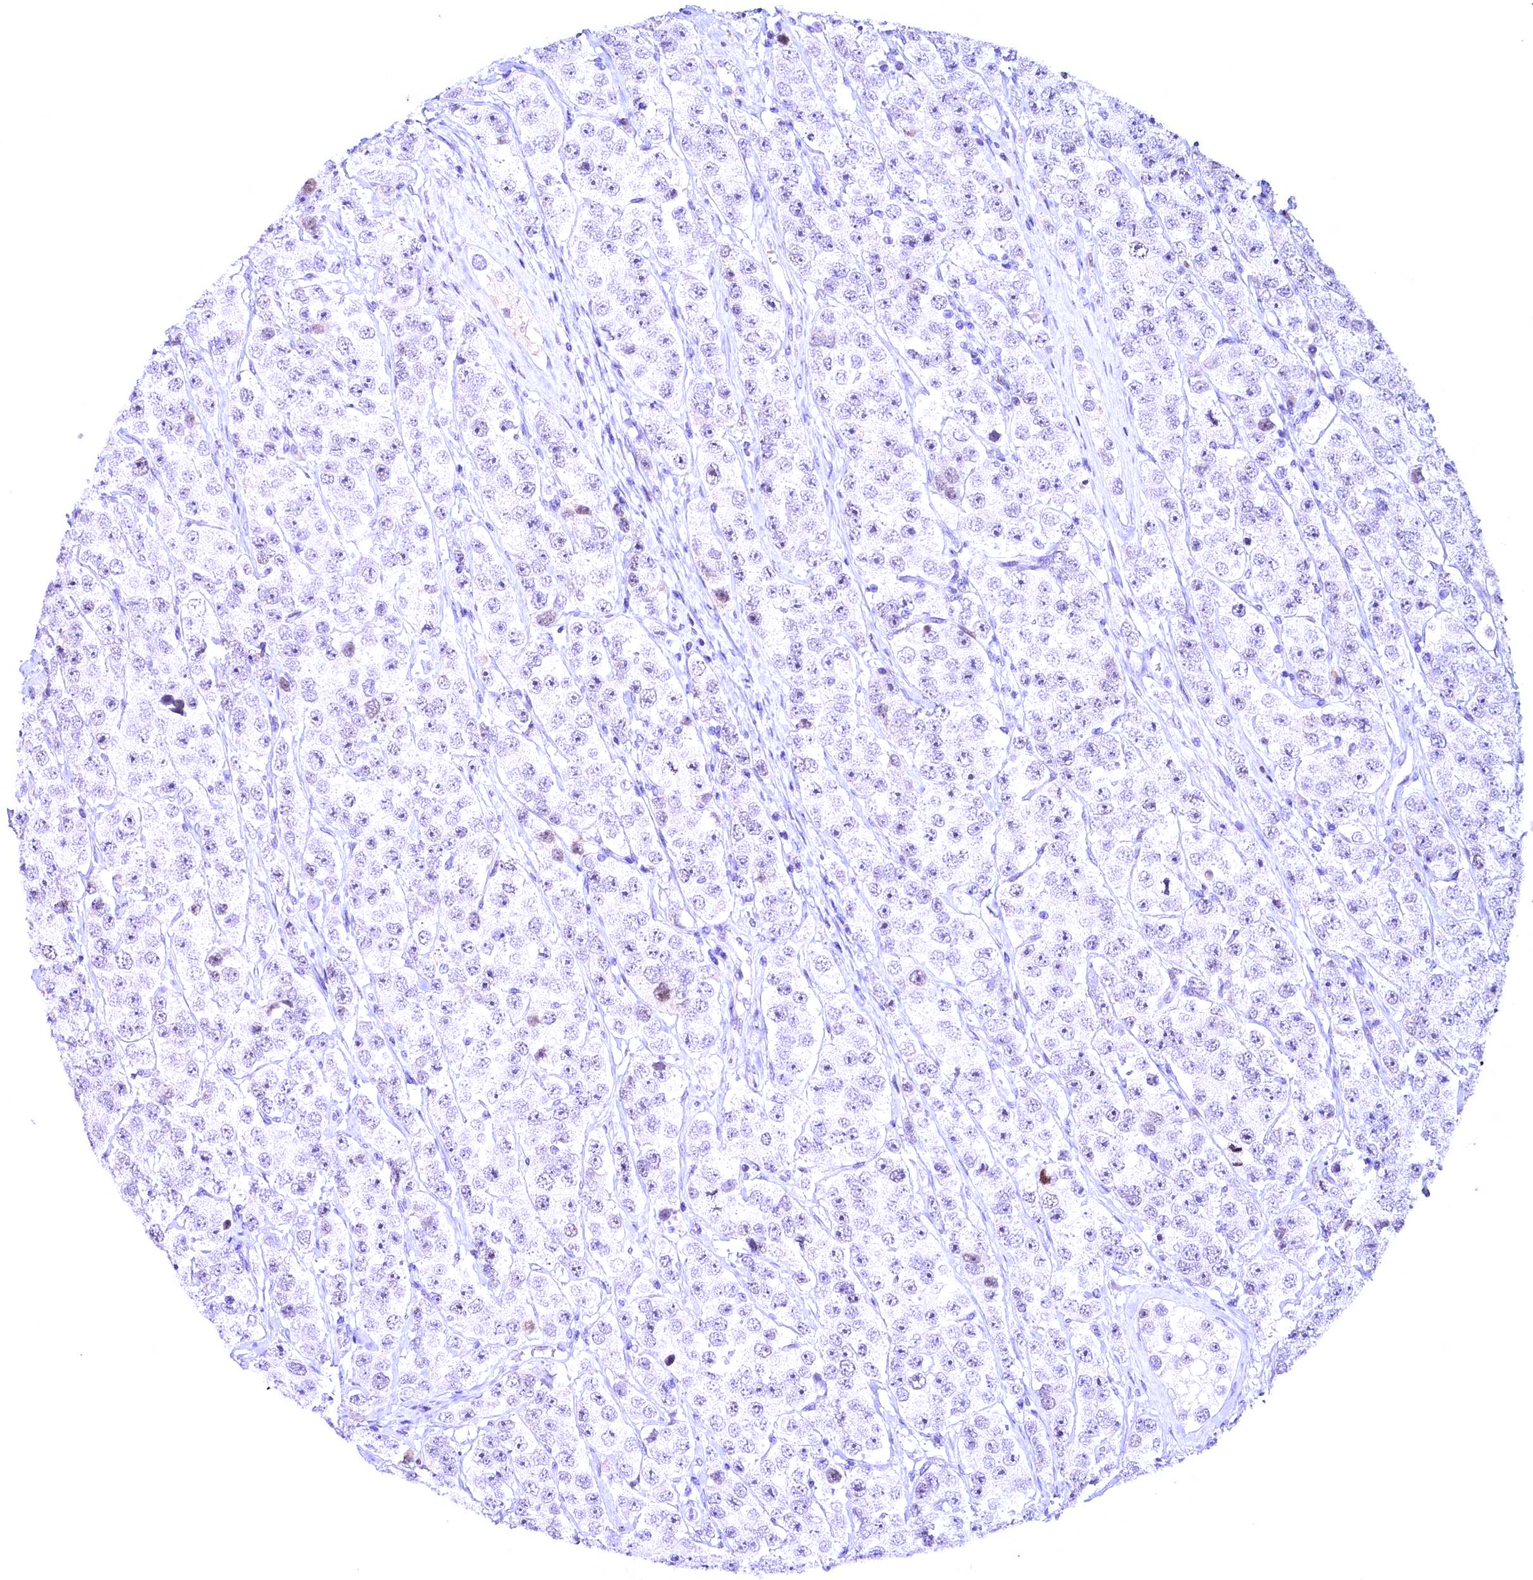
{"staining": {"intensity": "negative", "quantity": "none", "location": "none"}, "tissue": "testis cancer", "cell_type": "Tumor cells", "image_type": "cancer", "snomed": [{"axis": "morphology", "description": "Seminoma, NOS"}, {"axis": "topography", "description": "Testis"}], "caption": "An image of human testis cancer (seminoma) is negative for staining in tumor cells. (DAB (3,3'-diaminobenzidine) immunohistochemistry (IHC) visualized using brightfield microscopy, high magnification).", "gene": "CCDC106", "patient": {"sex": "male", "age": 28}}